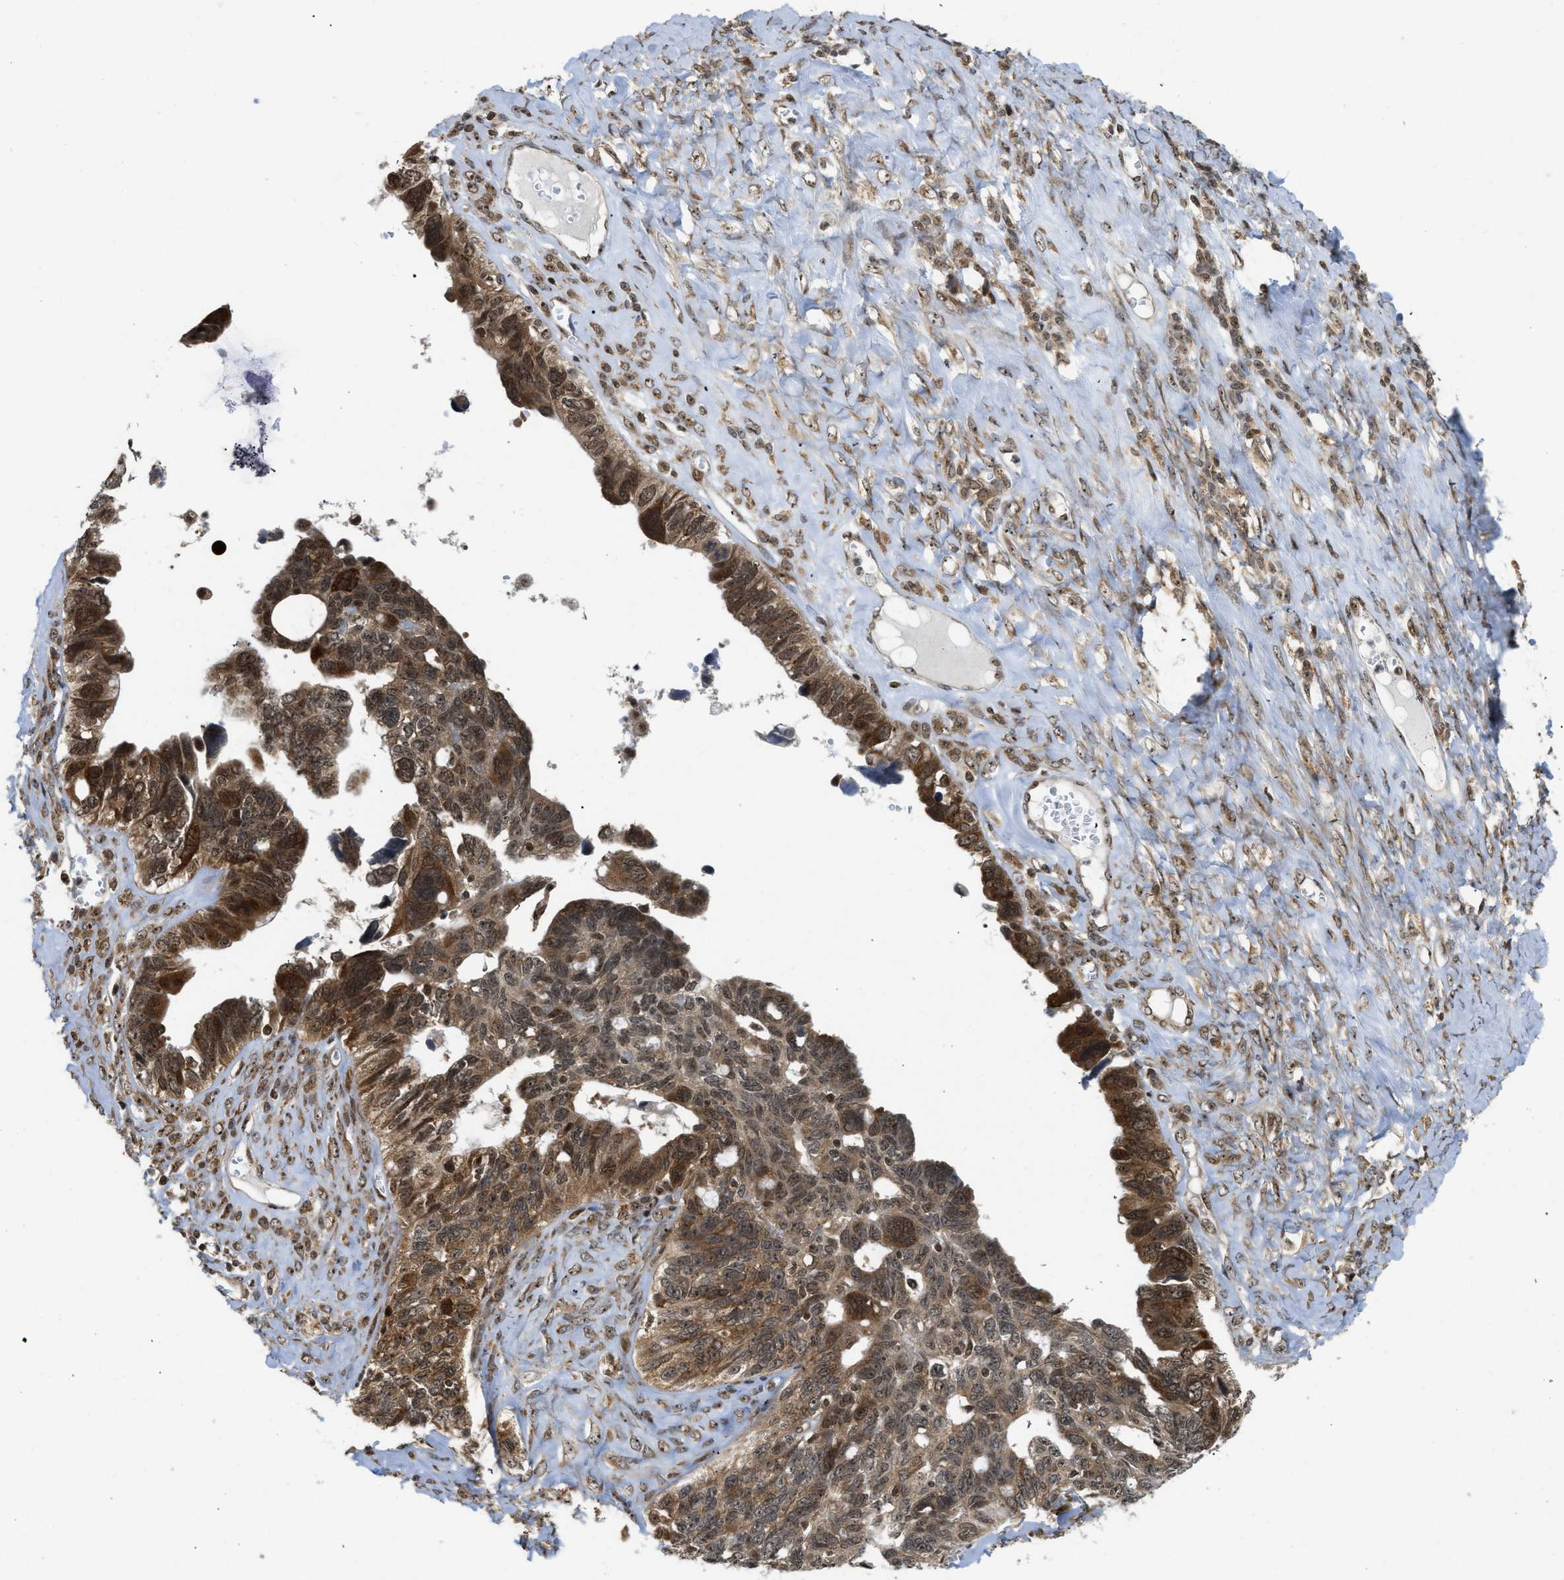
{"staining": {"intensity": "moderate", "quantity": ">75%", "location": "cytoplasmic/membranous,nuclear"}, "tissue": "ovarian cancer", "cell_type": "Tumor cells", "image_type": "cancer", "snomed": [{"axis": "morphology", "description": "Cystadenocarcinoma, serous, NOS"}, {"axis": "topography", "description": "Ovary"}], "caption": "An image of human ovarian cancer stained for a protein displays moderate cytoplasmic/membranous and nuclear brown staining in tumor cells. (brown staining indicates protein expression, while blue staining denotes nuclei).", "gene": "TACC1", "patient": {"sex": "female", "age": 79}}